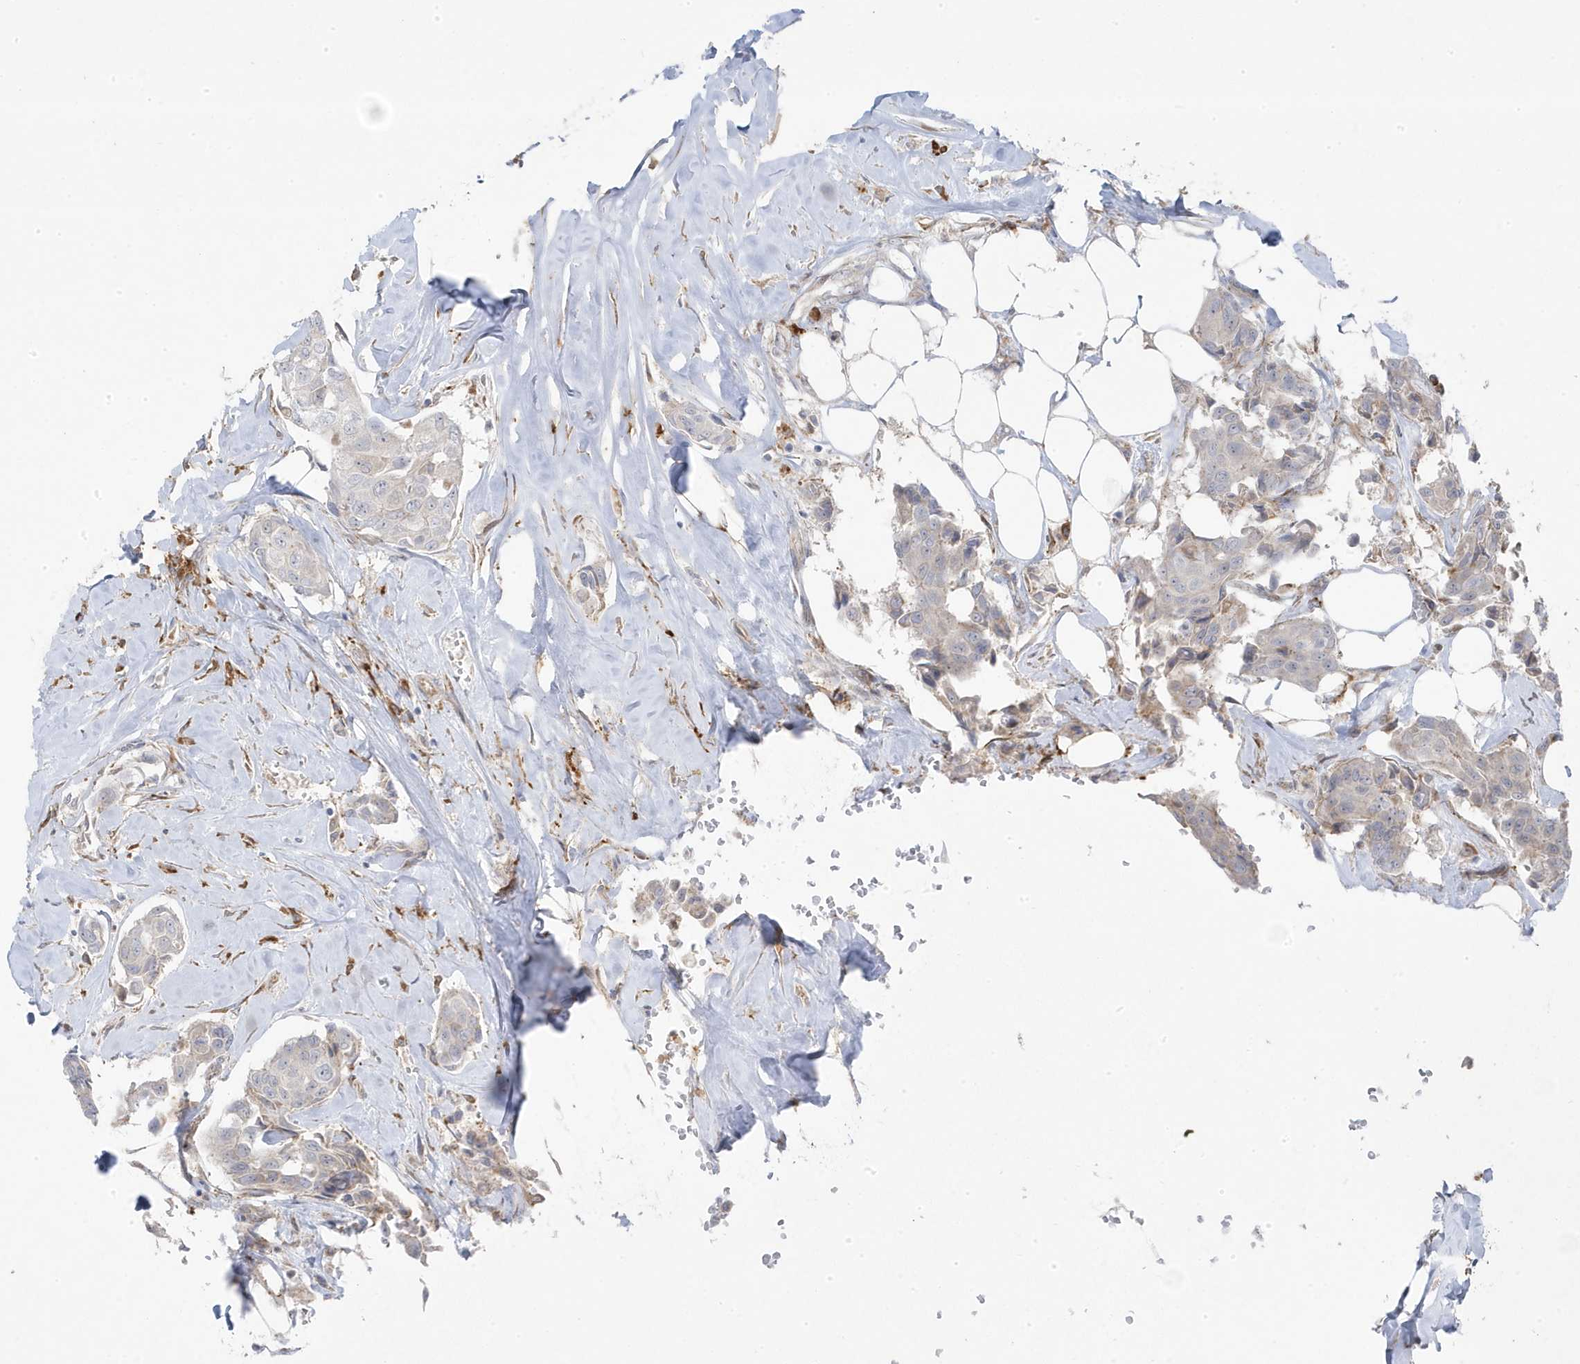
{"staining": {"intensity": "negative", "quantity": "none", "location": "none"}, "tissue": "breast cancer", "cell_type": "Tumor cells", "image_type": "cancer", "snomed": [{"axis": "morphology", "description": "Duct carcinoma"}, {"axis": "topography", "description": "Breast"}], "caption": "Intraductal carcinoma (breast) stained for a protein using immunohistochemistry (IHC) shows no staining tumor cells.", "gene": "ZNF654", "patient": {"sex": "female", "age": 80}}